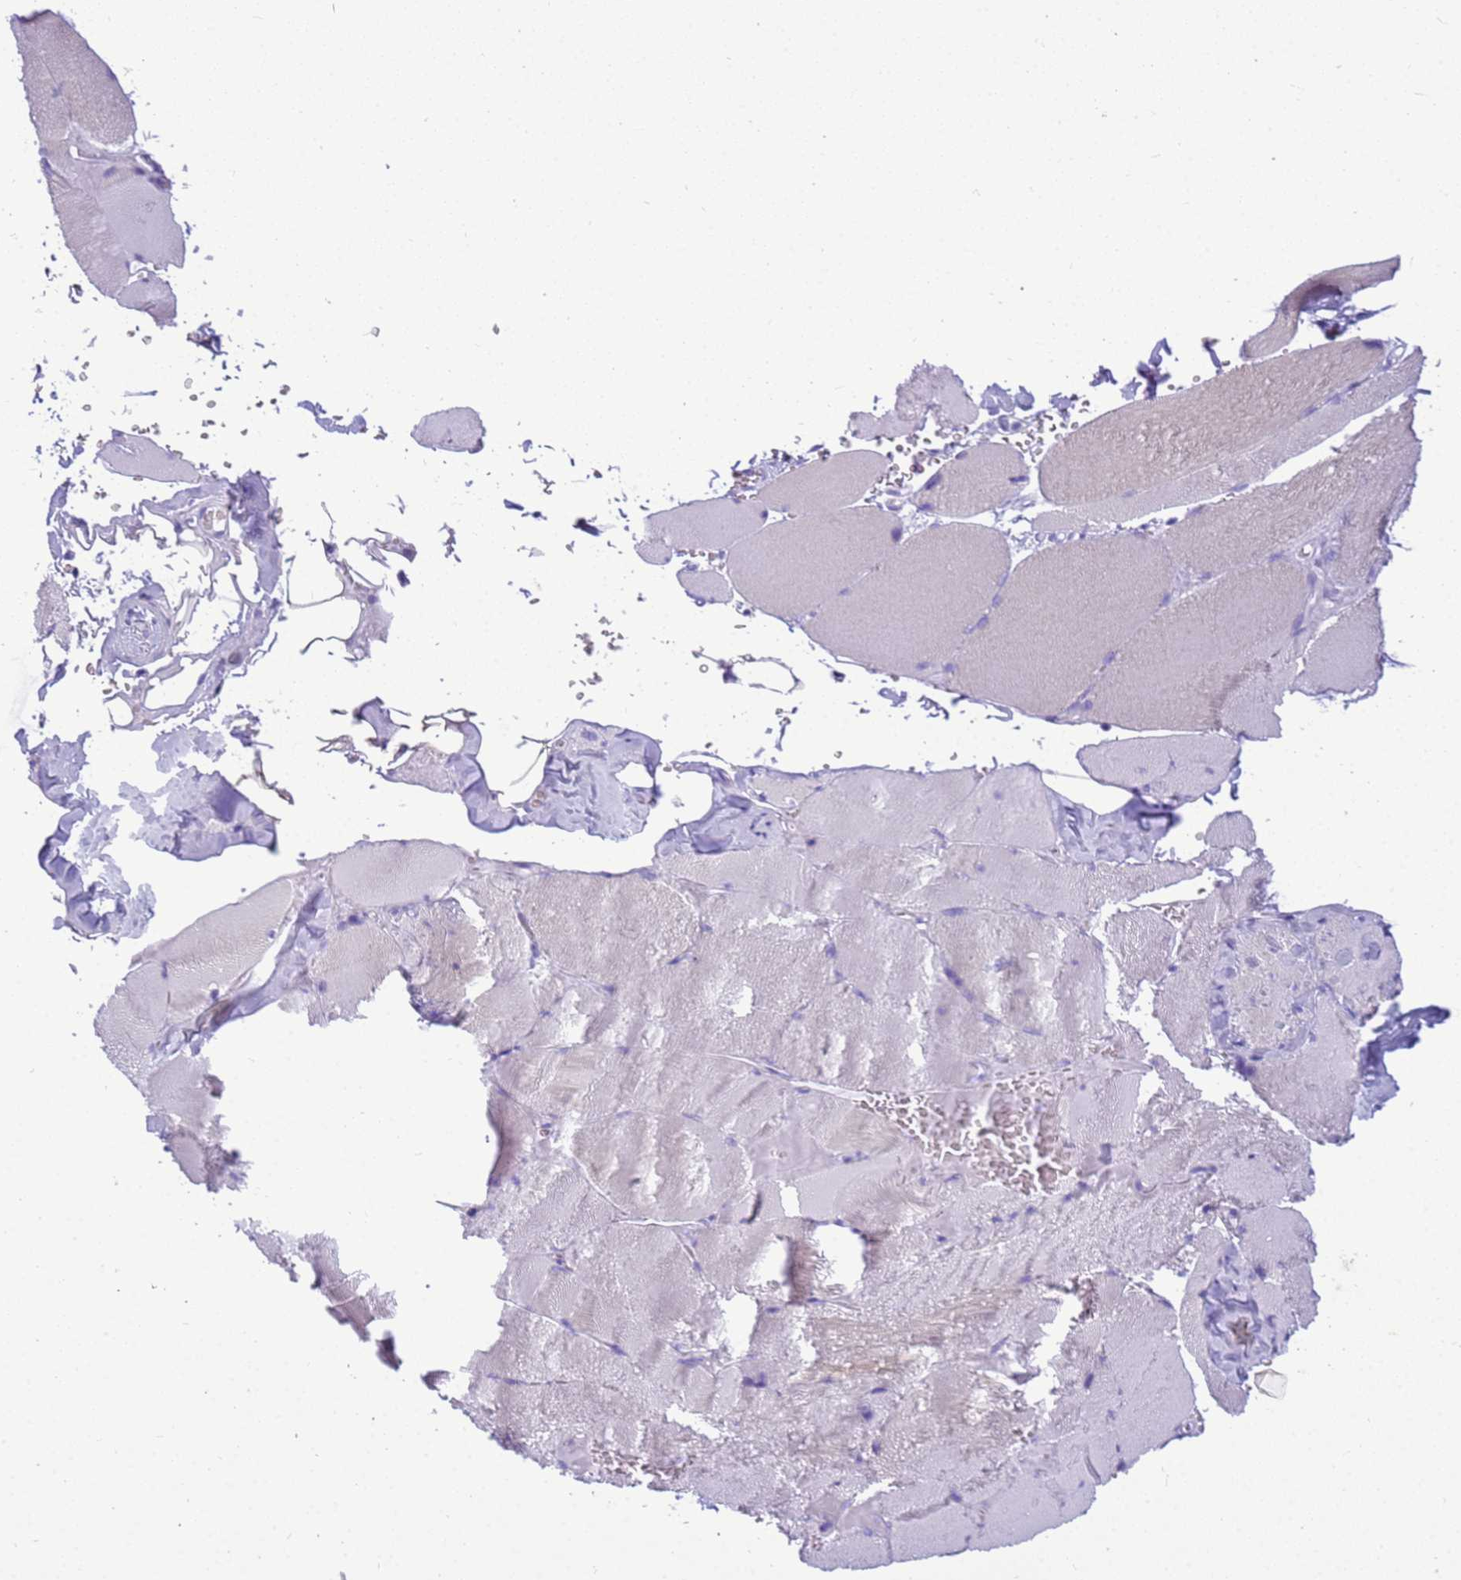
{"staining": {"intensity": "negative", "quantity": "none", "location": "none"}, "tissue": "skeletal muscle", "cell_type": "Myocytes", "image_type": "normal", "snomed": [{"axis": "morphology", "description": "Normal tissue, NOS"}, {"axis": "topography", "description": "Skeletal muscle"}, {"axis": "topography", "description": "Head-Neck"}], "caption": "This is an immunohistochemistry micrograph of unremarkable skeletal muscle. There is no staining in myocytes.", "gene": "STATH", "patient": {"sex": "male", "age": 66}}